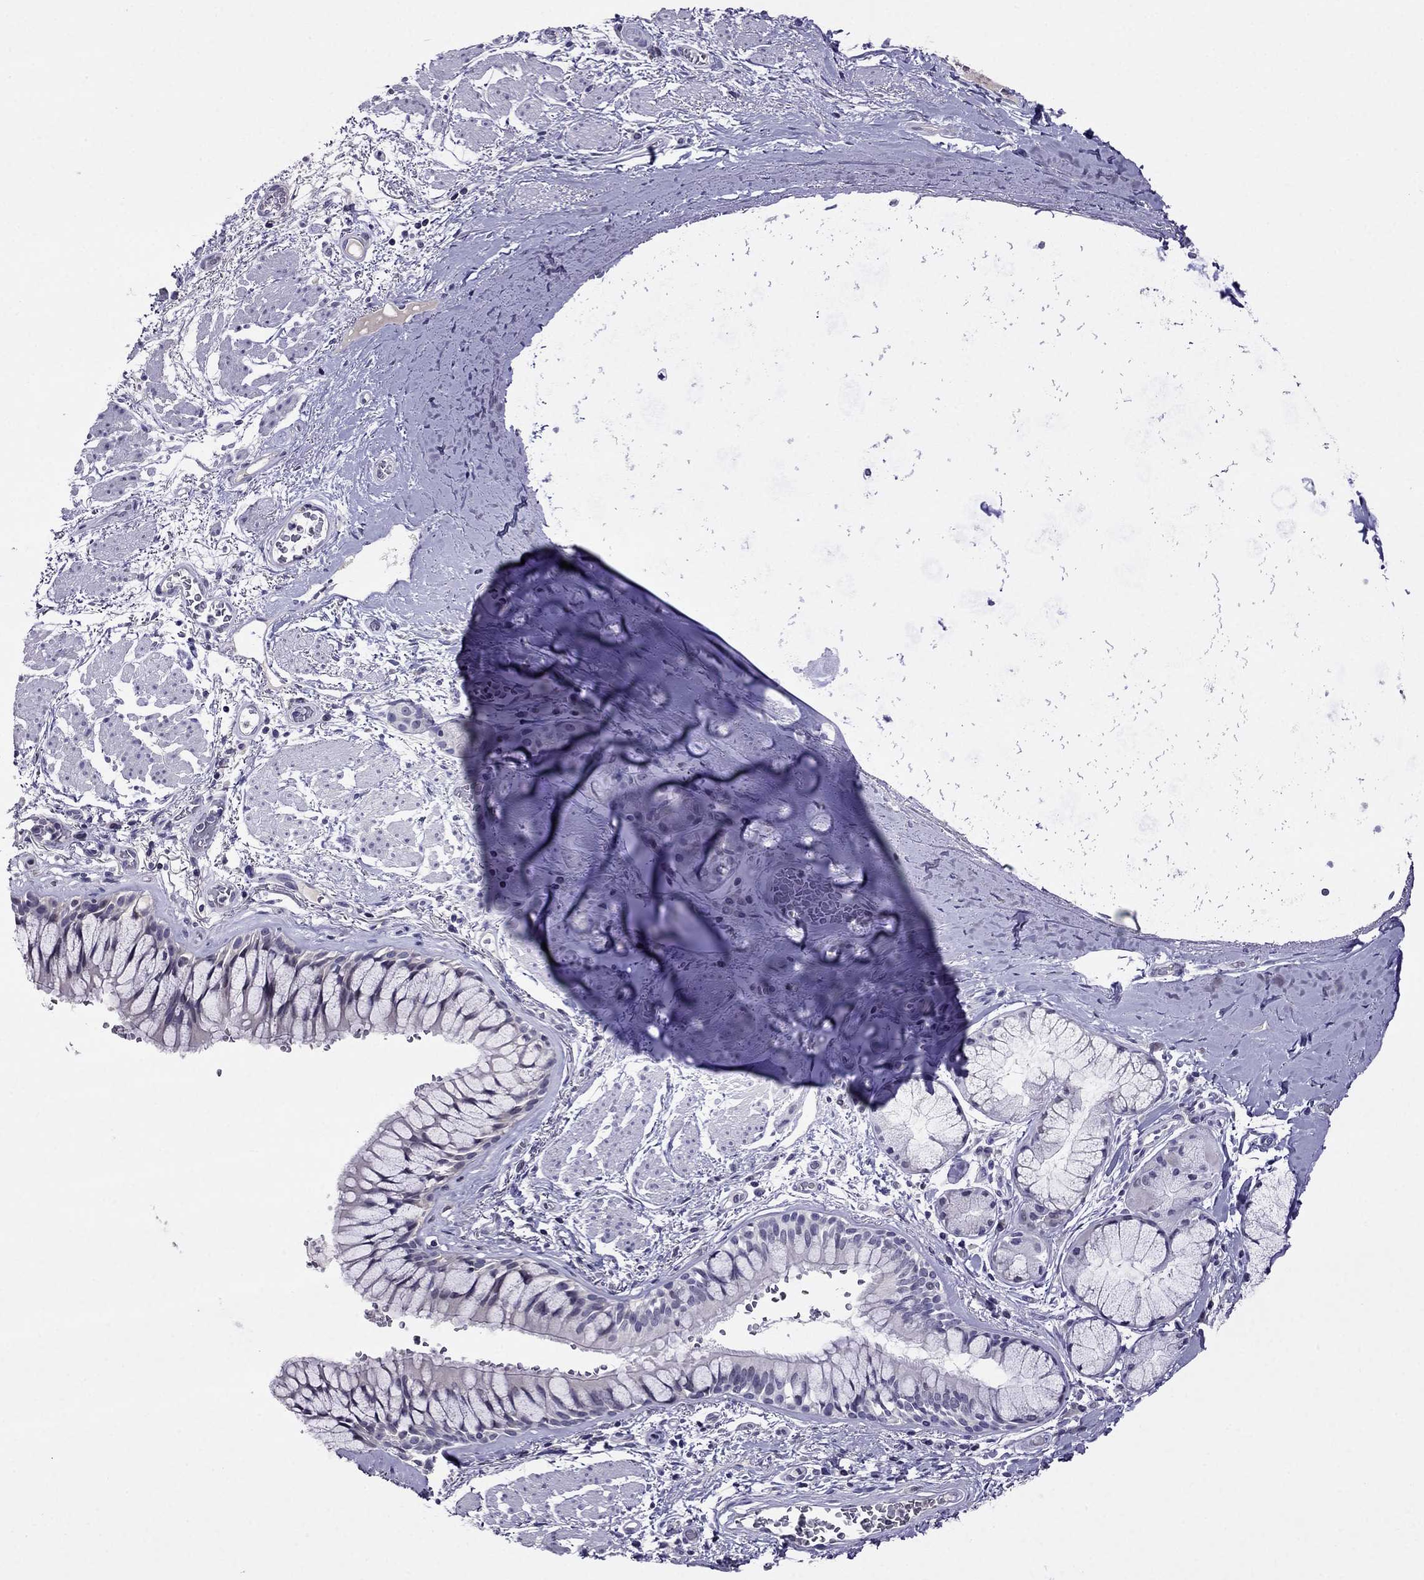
{"staining": {"intensity": "negative", "quantity": "none", "location": "none"}, "tissue": "bronchus", "cell_type": "Respiratory epithelial cells", "image_type": "normal", "snomed": [{"axis": "morphology", "description": "Normal tissue, NOS"}, {"axis": "topography", "description": "Bronchus"}, {"axis": "topography", "description": "Lung"}], "caption": "Immunohistochemistry of normal bronchus displays no staining in respiratory epithelial cells.", "gene": "SPTBN4", "patient": {"sex": "female", "age": 57}}